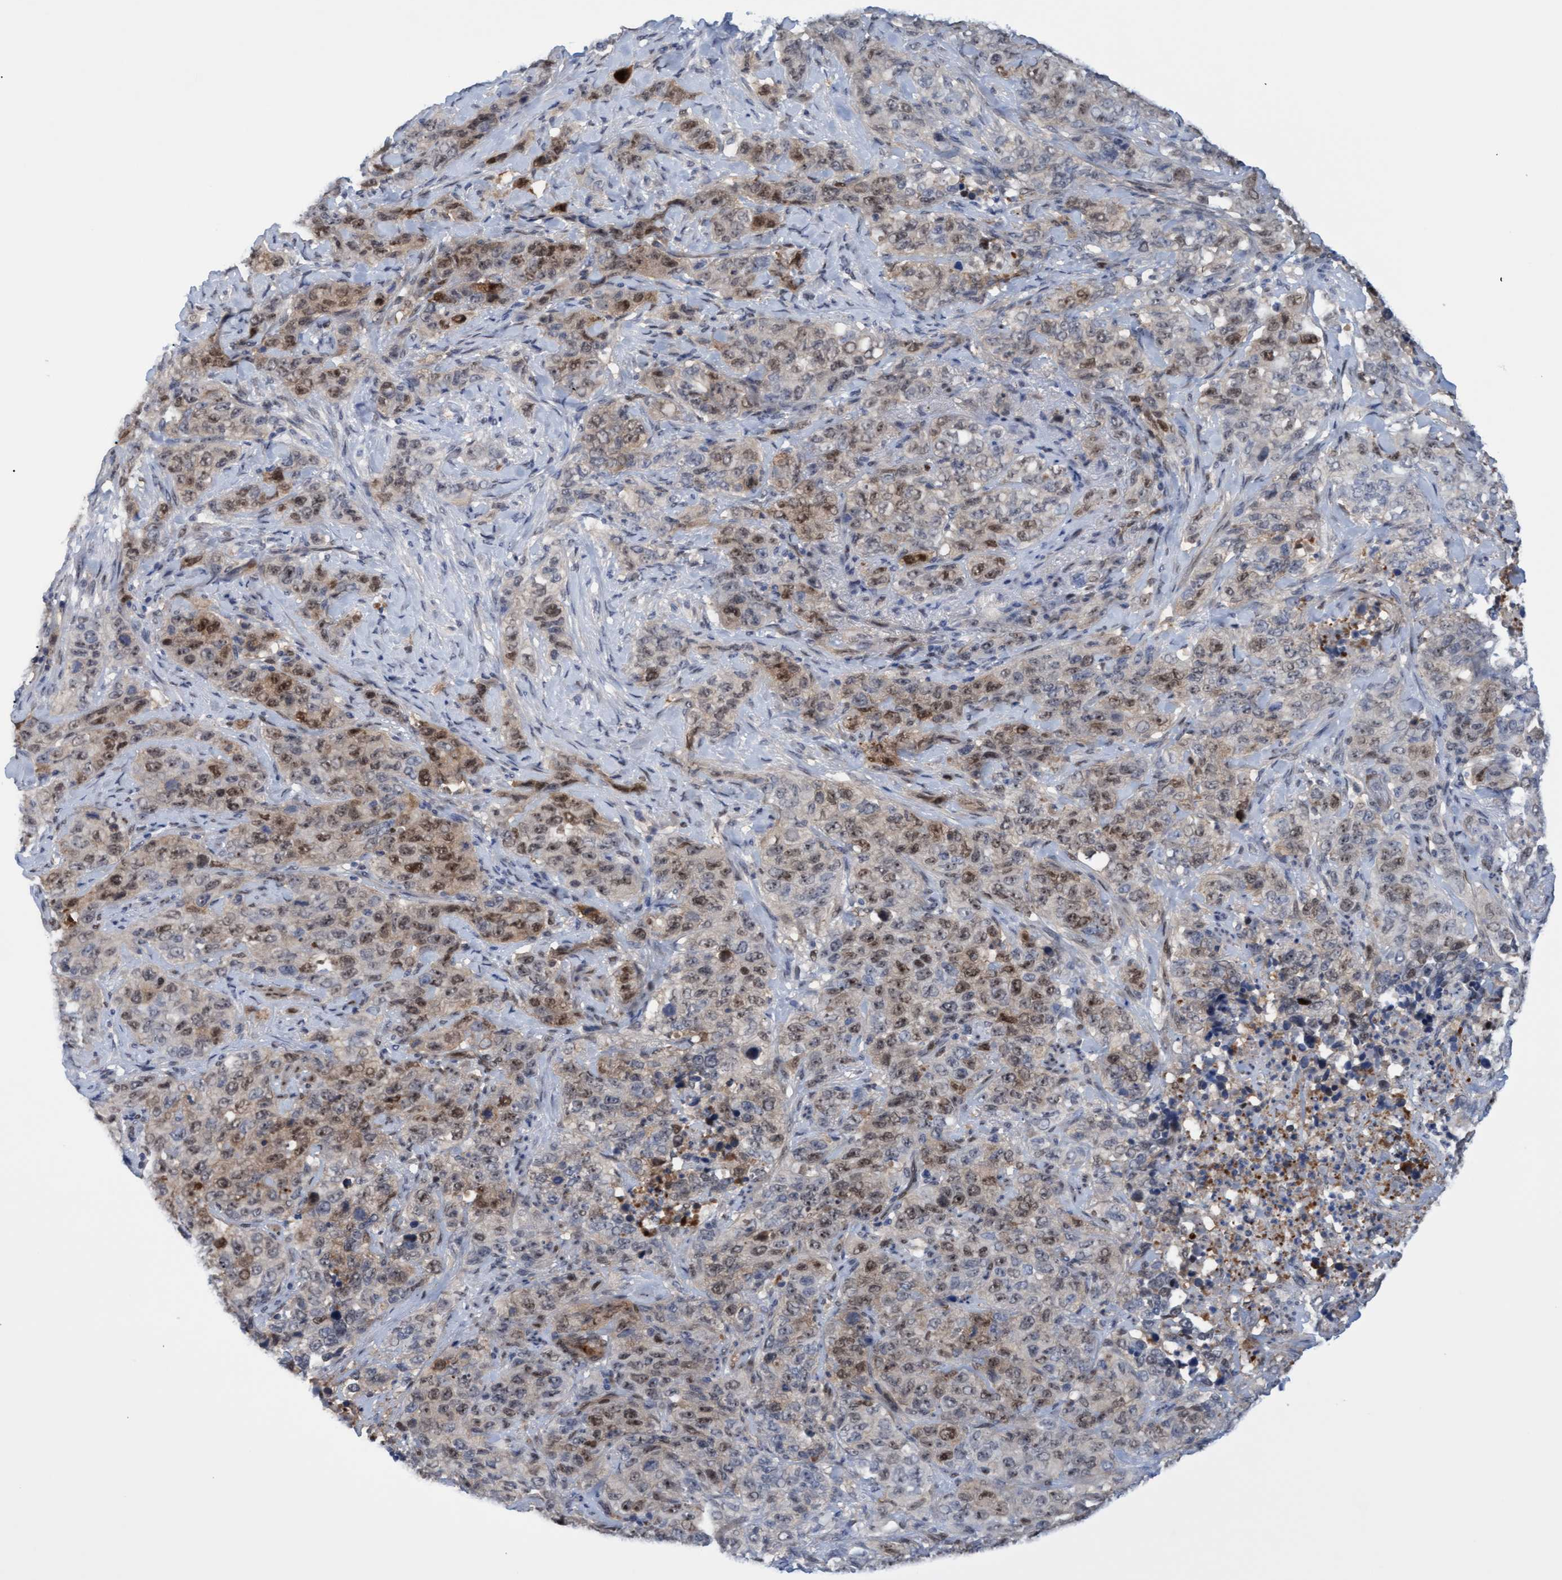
{"staining": {"intensity": "weak", "quantity": "25%-75%", "location": "cytoplasmic/membranous,nuclear"}, "tissue": "stomach cancer", "cell_type": "Tumor cells", "image_type": "cancer", "snomed": [{"axis": "morphology", "description": "Adenocarcinoma, NOS"}, {"axis": "topography", "description": "Stomach"}], "caption": "Immunohistochemistry photomicrograph of neoplastic tissue: human stomach cancer stained using immunohistochemistry (IHC) displays low levels of weak protein expression localized specifically in the cytoplasmic/membranous and nuclear of tumor cells, appearing as a cytoplasmic/membranous and nuclear brown color.", "gene": "PINX1", "patient": {"sex": "male", "age": 48}}